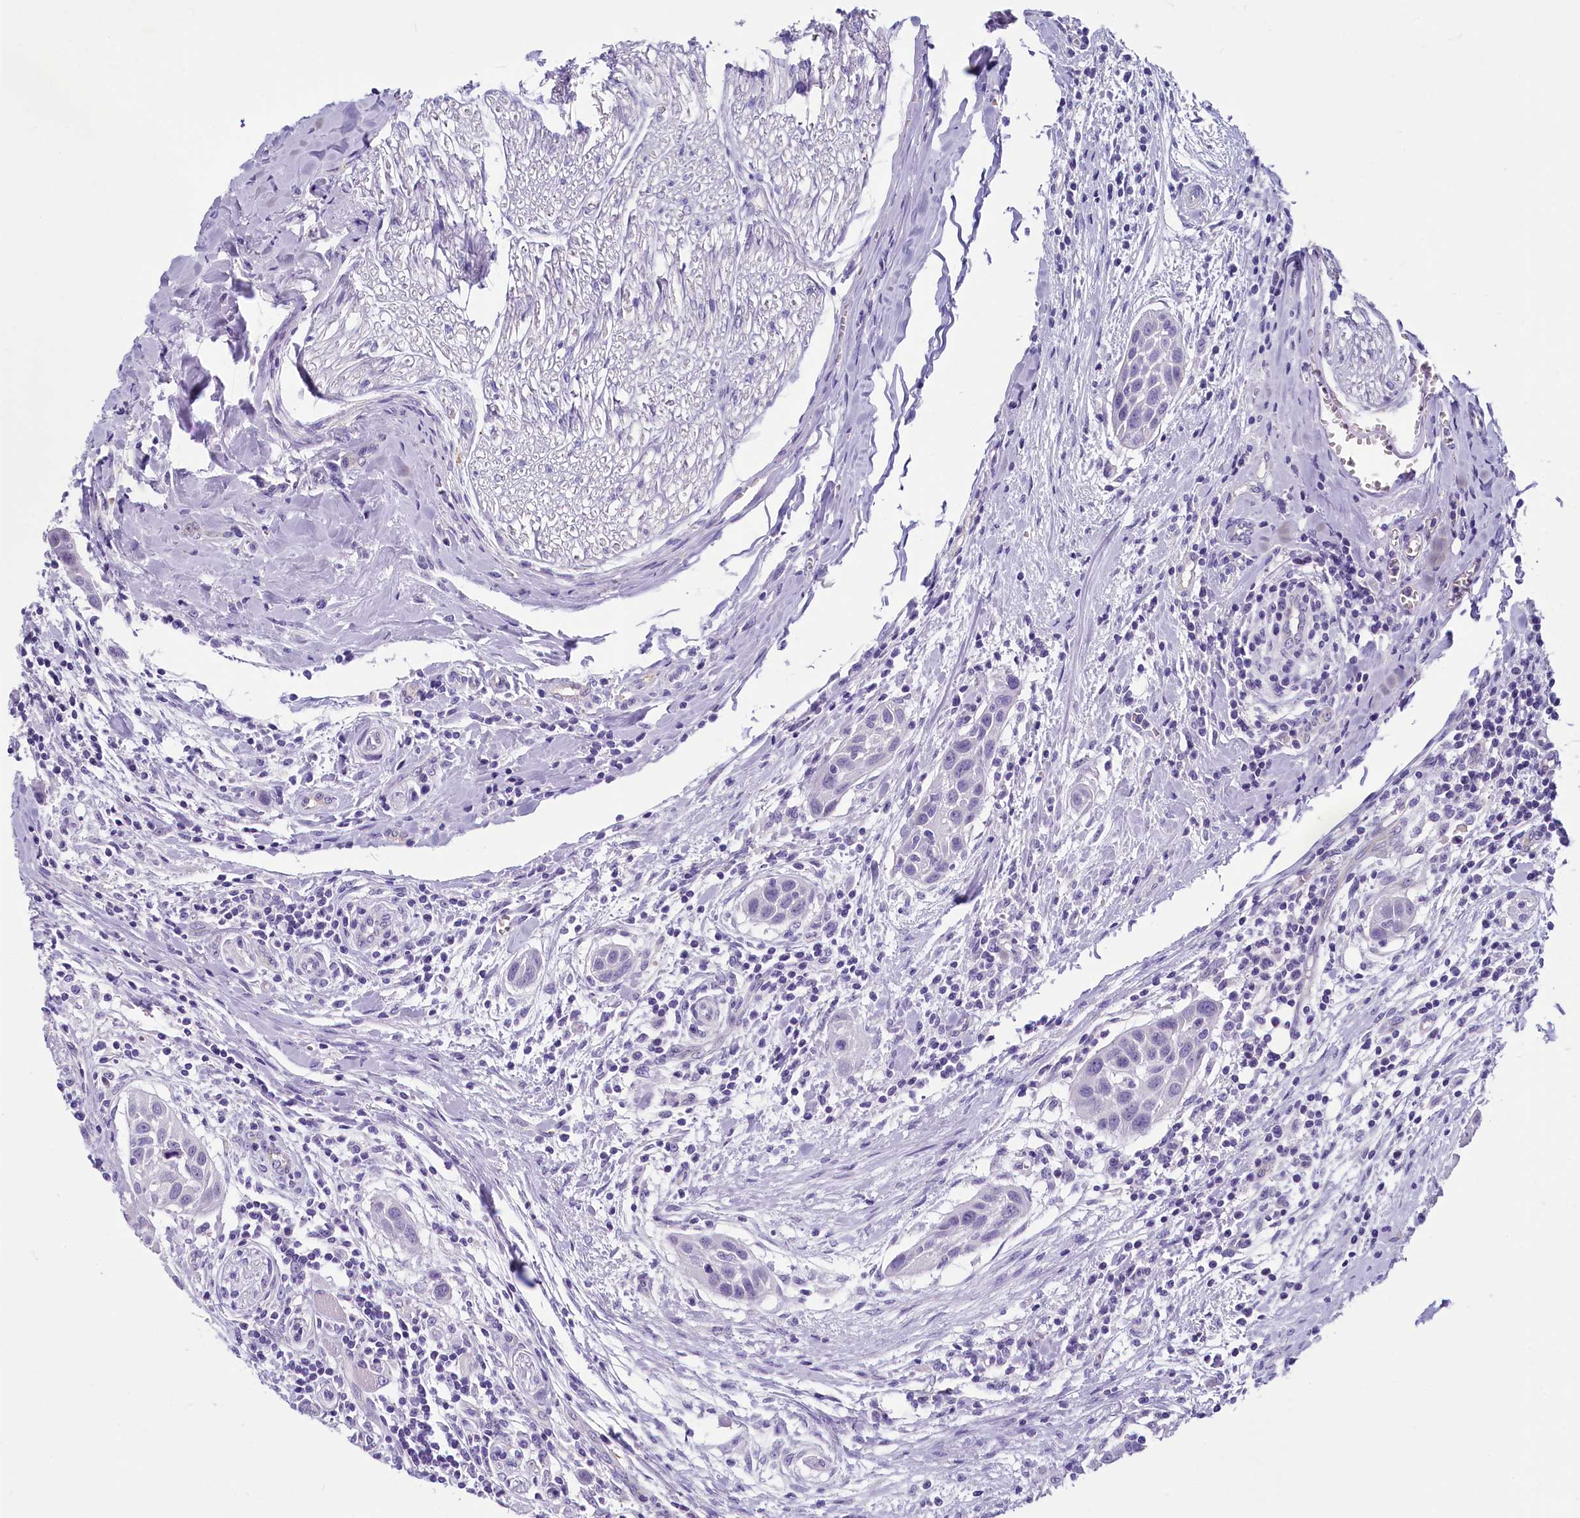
{"staining": {"intensity": "negative", "quantity": "none", "location": "none"}, "tissue": "head and neck cancer", "cell_type": "Tumor cells", "image_type": "cancer", "snomed": [{"axis": "morphology", "description": "Squamous cell carcinoma, NOS"}, {"axis": "topography", "description": "Oral tissue"}, {"axis": "topography", "description": "Head-Neck"}], "caption": "Human head and neck cancer stained for a protein using immunohistochemistry (IHC) reveals no expression in tumor cells.", "gene": "INSC", "patient": {"sex": "female", "age": 50}}